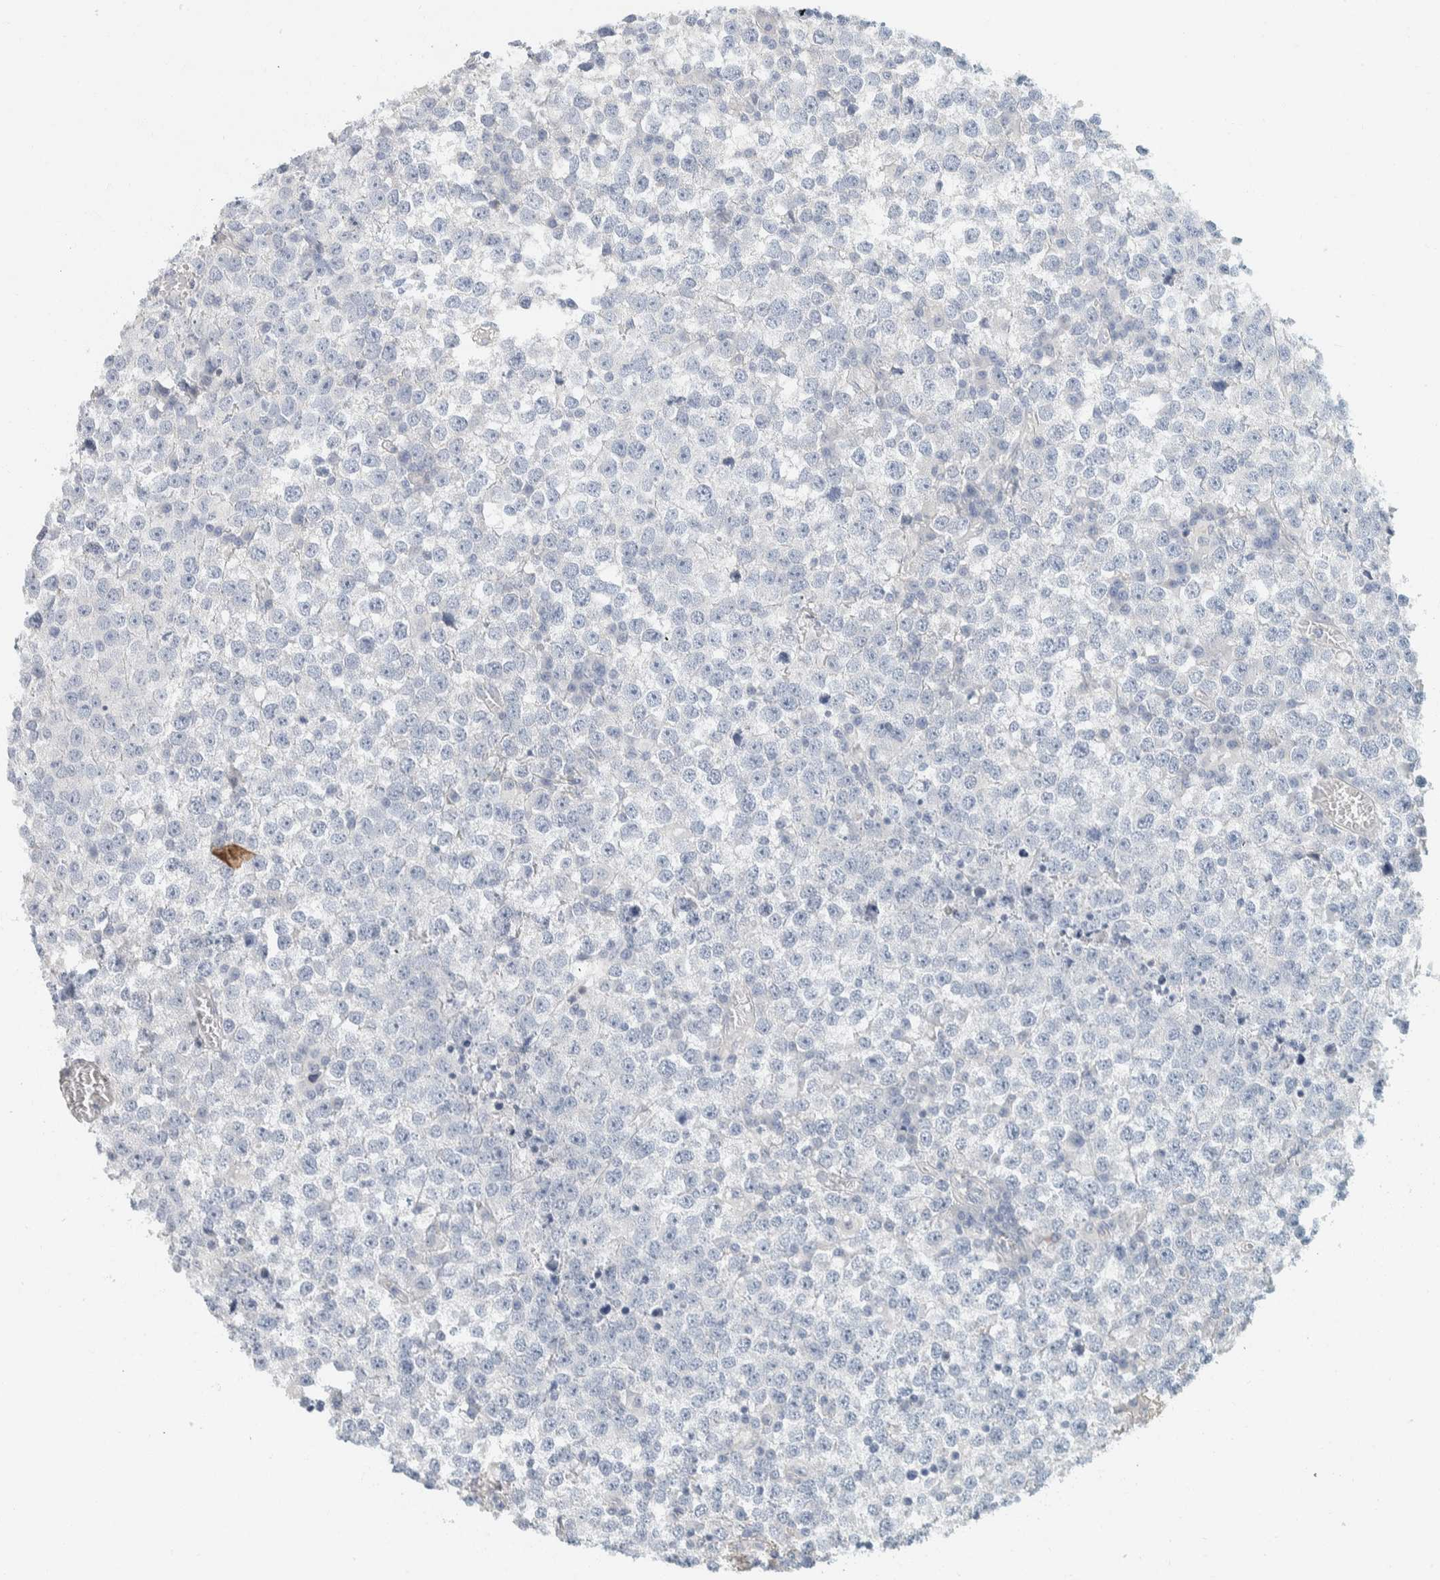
{"staining": {"intensity": "negative", "quantity": "none", "location": "none"}, "tissue": "testis cancer", "cell_type": "Tumor cells", "image_type": "cancer", "snomed": [{"axis": "morphology", "description": "Seminoma, NOS"}, {"axis": "topography", "description": "Testis"}], "caption": "A micrograph of human testis cancer (seminoma) is negative for staining in tumor cells. Brightfield microscopy of immunohistochemistry (IHC) stained with DAB (3,3'-diaminobenzidine) (brown) and hematoxylin (blue), captured at high magnification.", "gene": "ALOX12B", "patient": {"sex": "male", "age": 65}}